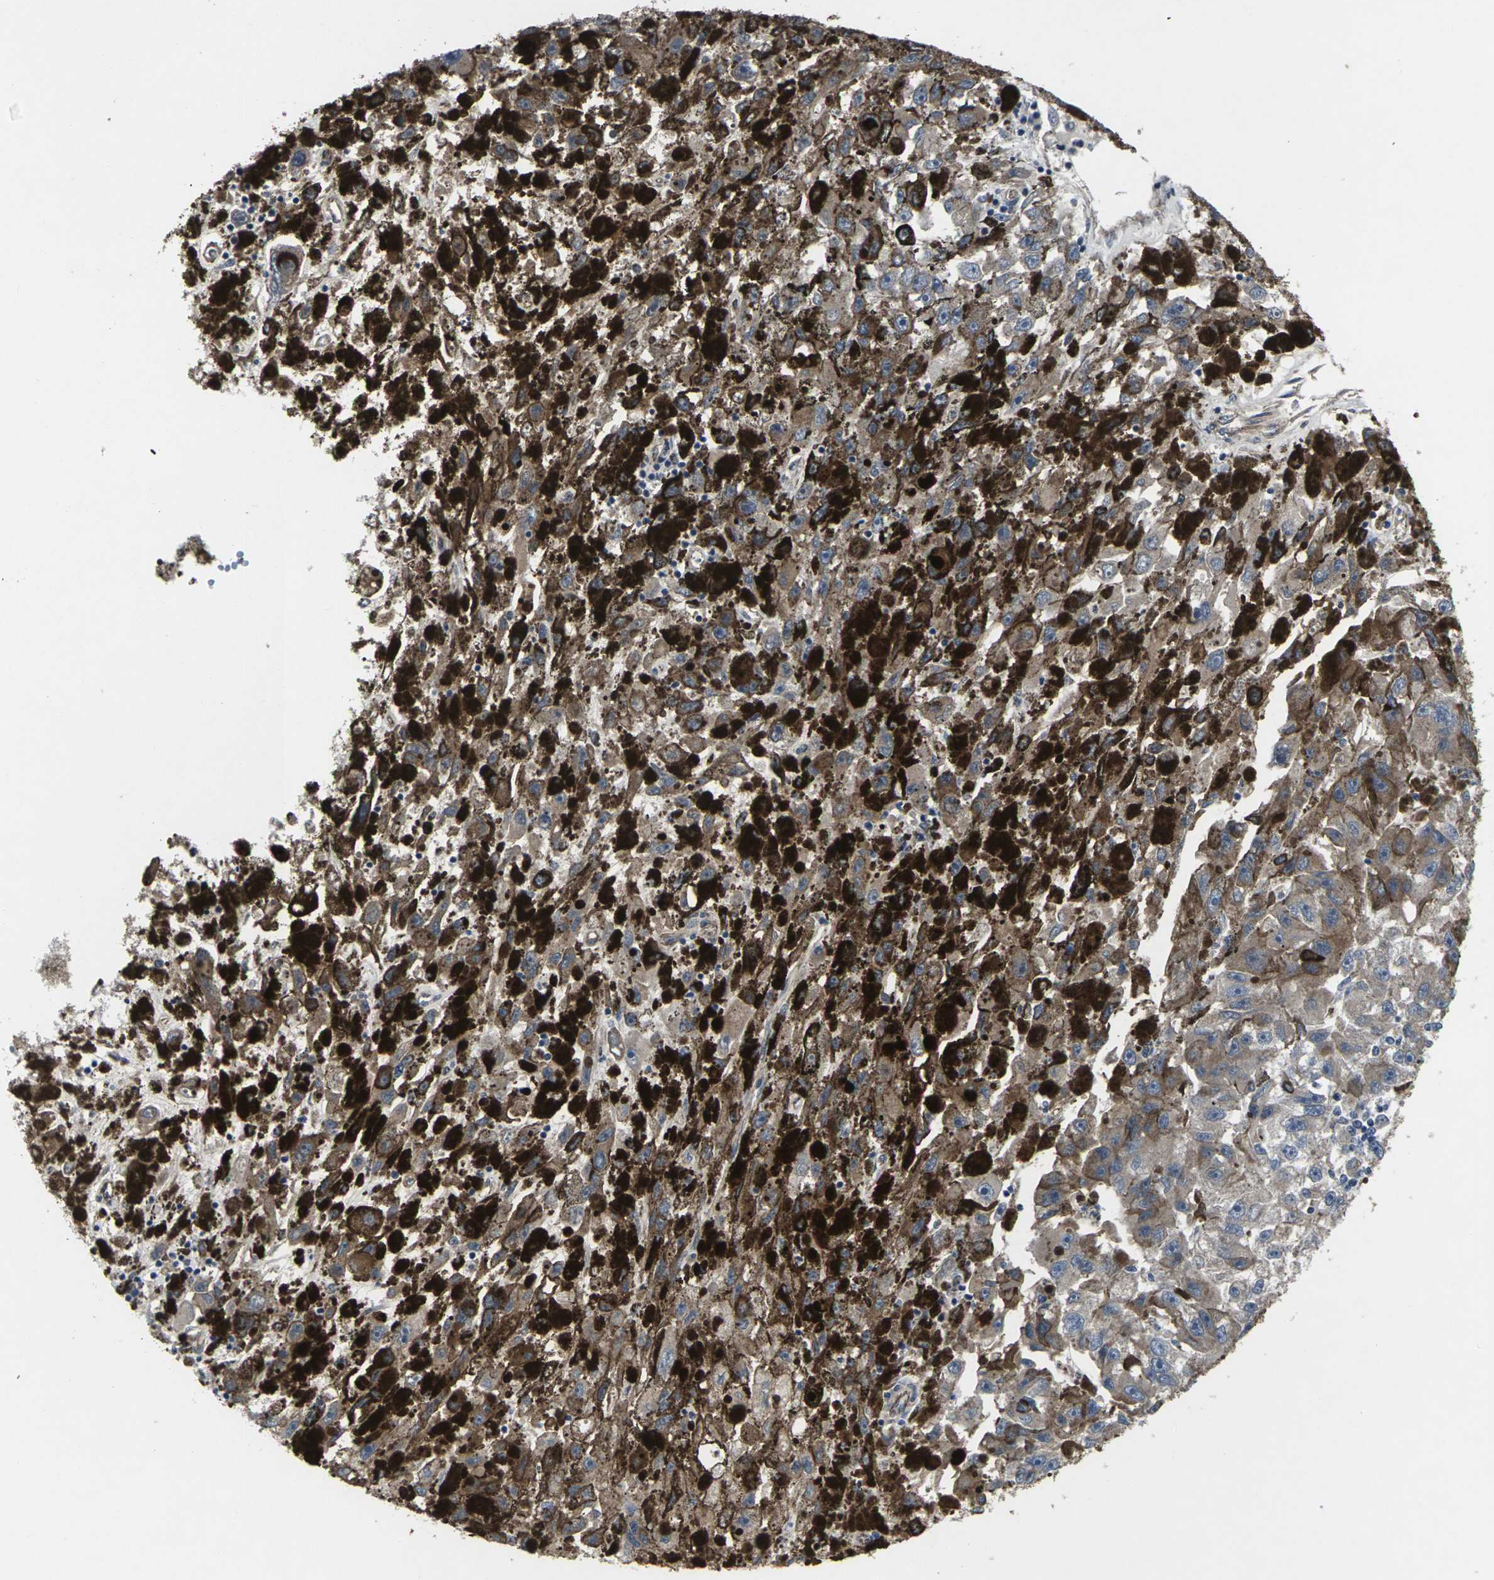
{"staining": {"intensity": "moderate", "quantity": ">75%", "location": "cytoplasmic/membranous"}, "tissue": "melanoma", "cell_type": "Tumor cells", "image_type": "cancer", "snomed": [{"axis": "morphology", "description": "Malignant melanoma, NOS"}, {"axis": "topography", "description": "Skin"}], "caption": "Human melanoma stained with a protein marker displays moderate staining in tumor cells.", "gene": "MAPKAPK2", "patient": {"sex": "female", "age": 104}}